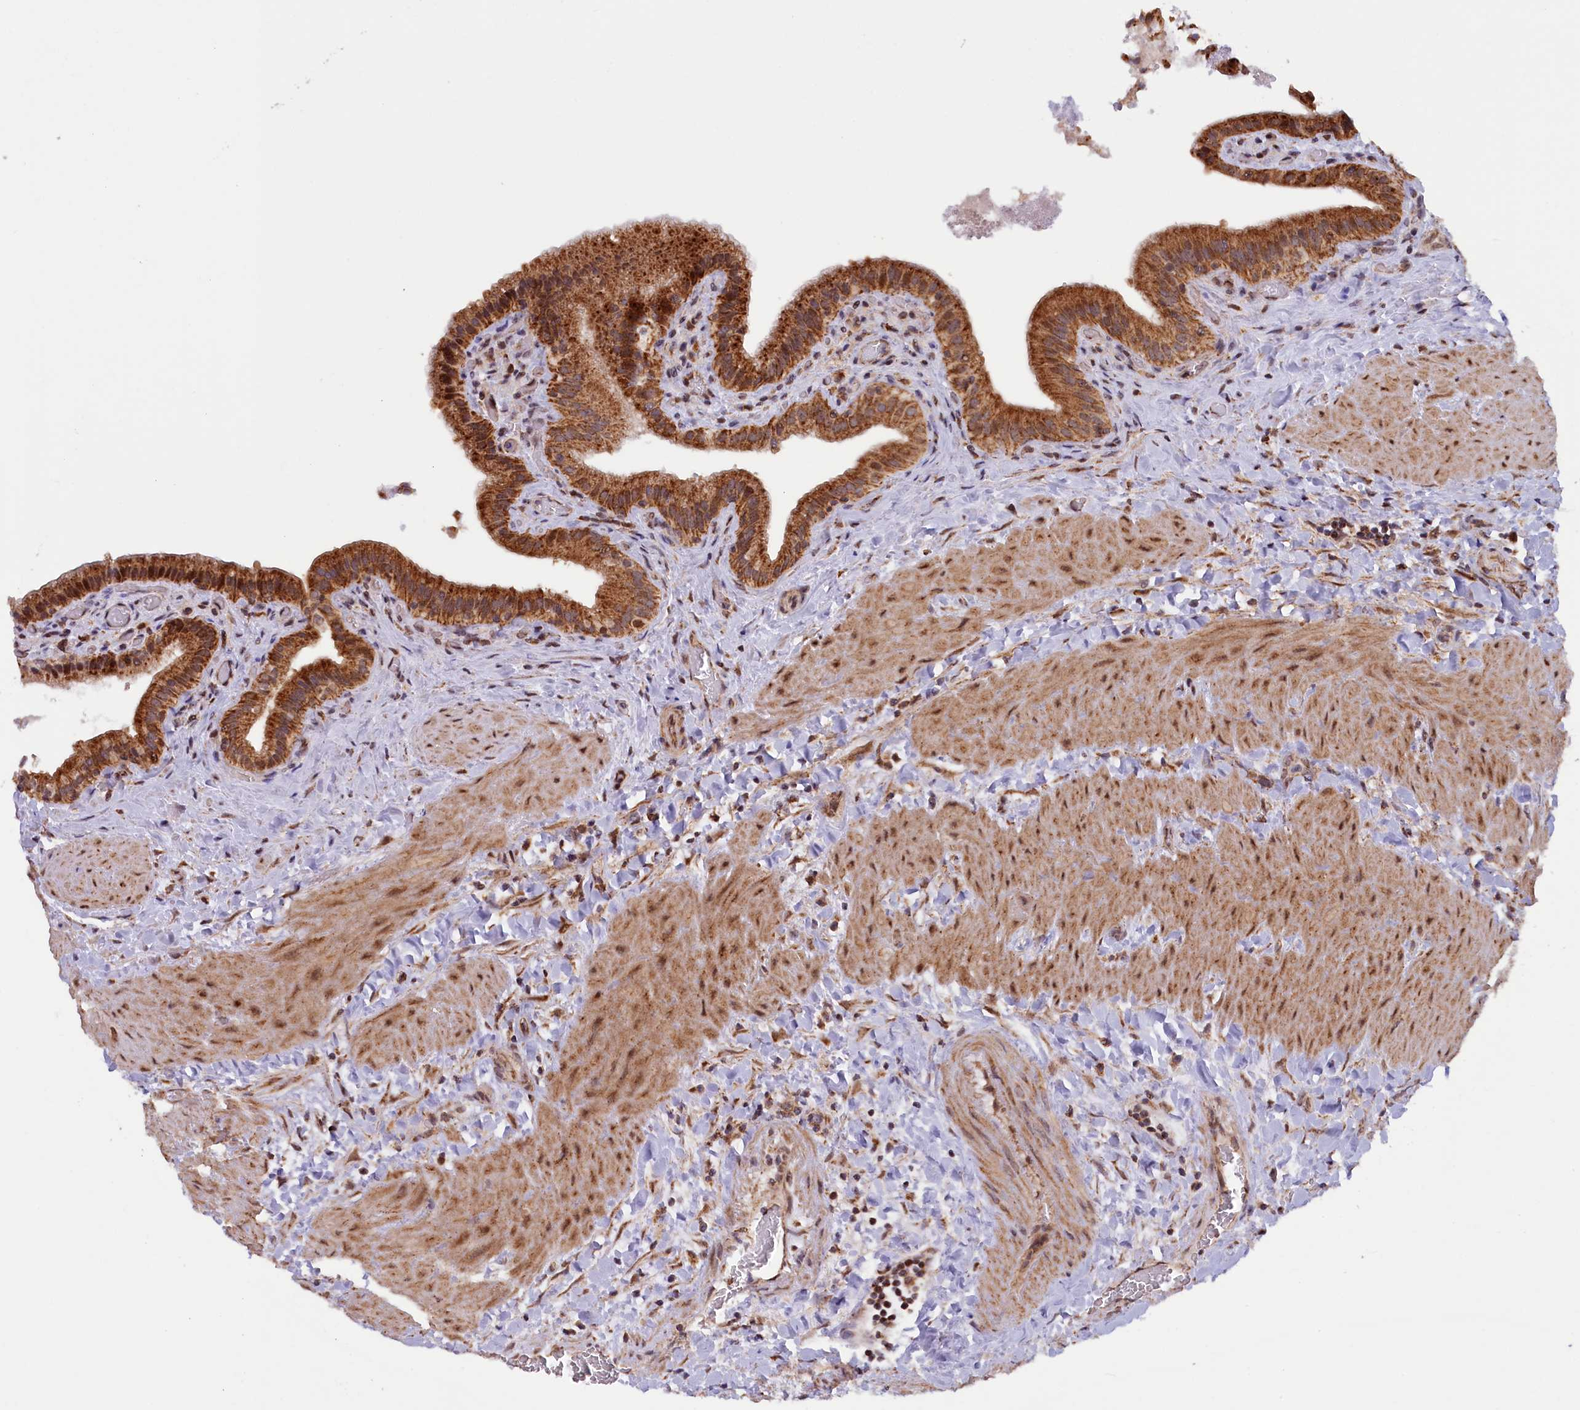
{"staining": {"intensity": "strong", "quantity": ">75%", "location": "cytoplasmic/membranous"}, "tissue": "gallbladder", "cell_type": "Glandular cells", "image_type": "normal", "snomed": [{"axis": "morphology", "description": "Normal tissue, NOS"}, {"axis": "topography", "description": "Gallbladder"}], "caption": "Strong cytoplasmic/membranous protein expression is seen in approximately >75% of glandular cells in gallbladder. (Stains: DAB in brown, nuclei in blue, Microscopy: brightfield microscopy at high magnification).", "gene": "DUS3L", "patient": {"sex": "male", "age": 24}}